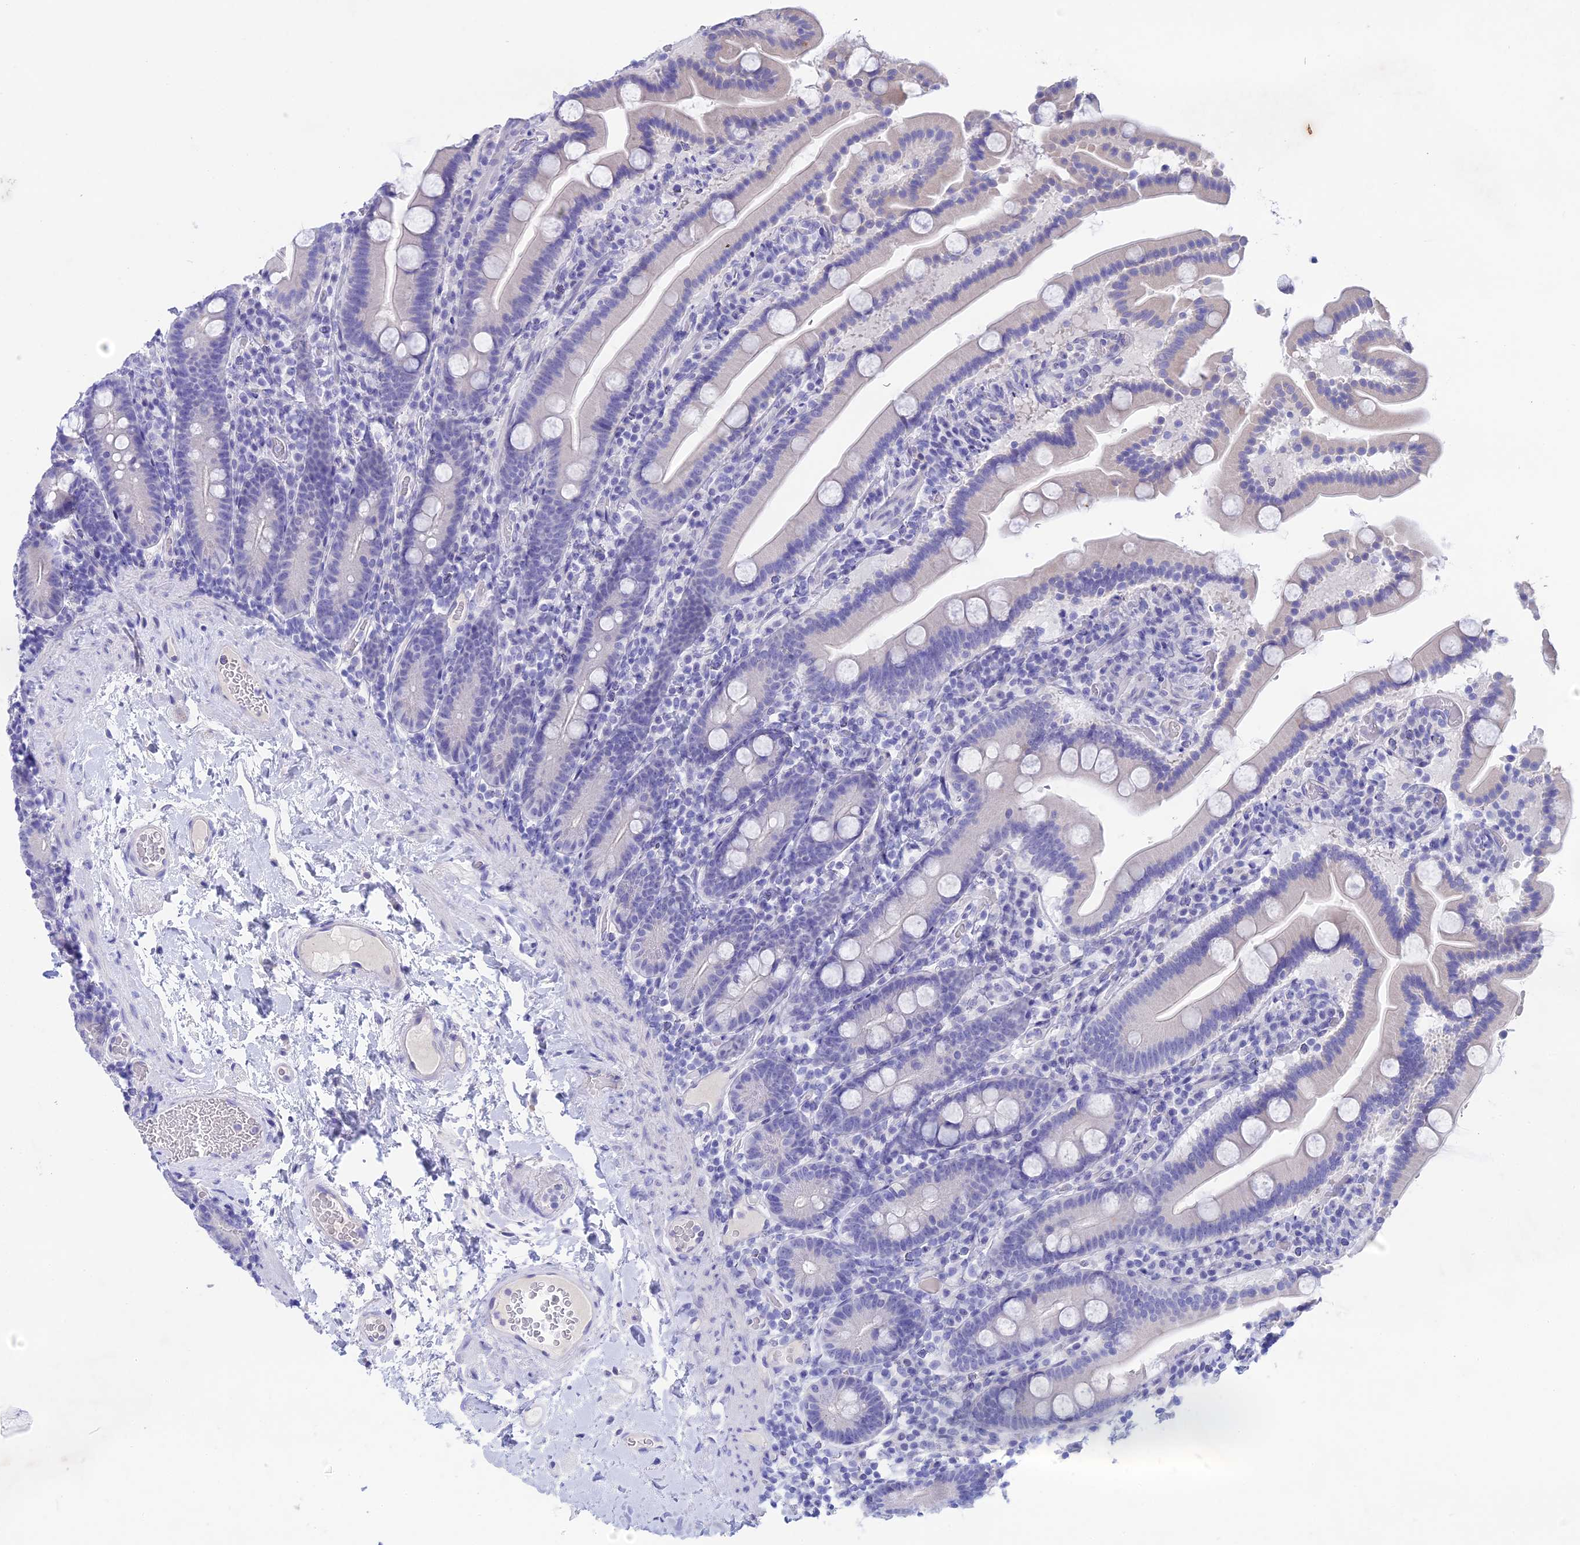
{"staining": {"intensity": "negative", "quantity": "none", "location": "none"}, "tissue": "duodenum", "cell_type": "Glandular cells", "image_type": "normal", "snomed": [{"axis": "morphology", "description": "Normal tissue, NOS"}, {"axis": "topography", "description": "Duodenum"}], "caption": "Unremarkable duodenum was stained to show a protein in brown. There is no significant positivity in glandular cells. (Stains: DAB (3,3'-diaminobenzidine) immunohistochemistry (IHC) with hematoxylin counter stain, Microscopy: brightfield microscopy at high magnification).", "gene": "BTBD19", "patient": {"sex": "male", "age": 55}}